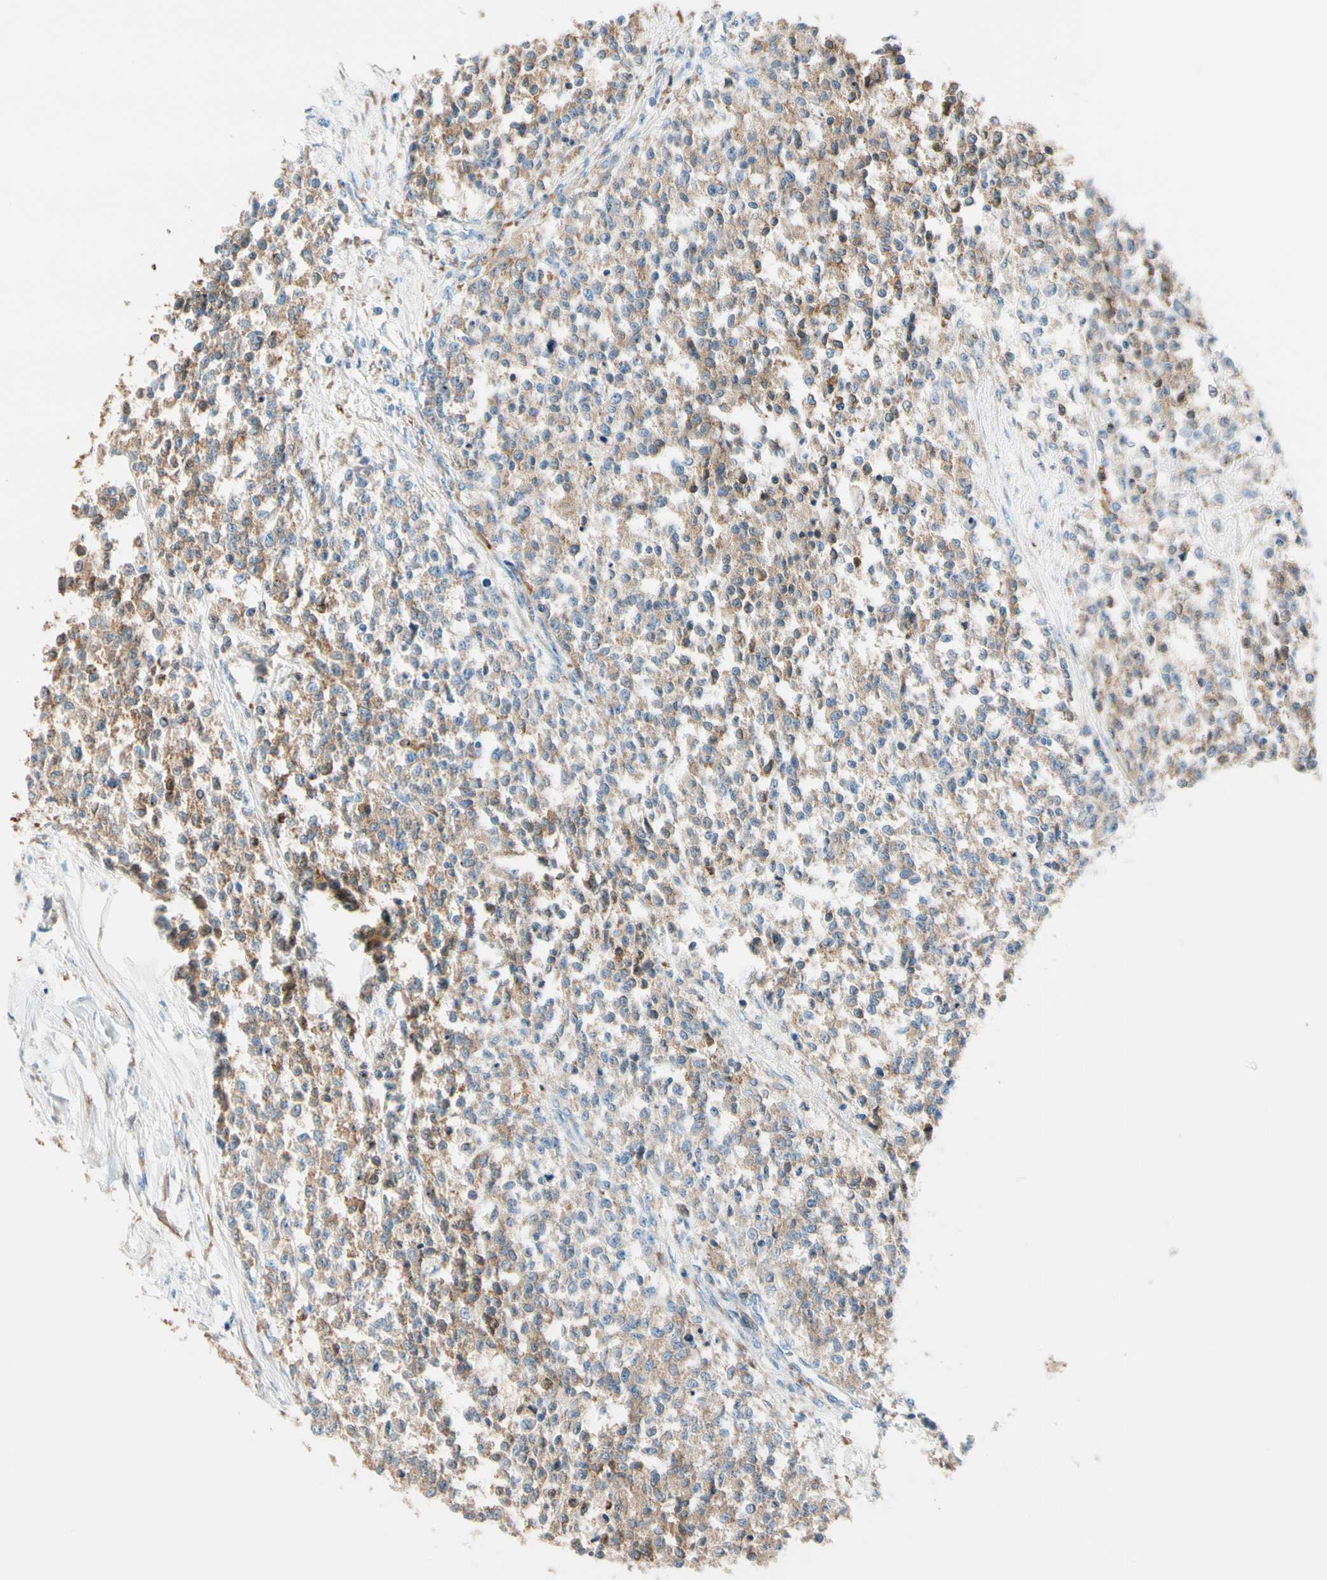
{"staining": {"intensity": "weak", "quantity": "25%-75%", "location": "cytoplasmic/membranous"}, "tissue": "testis cancer", "cell_type": "Tumor cells", "image_type": "cancer", "snomed": [{"axis": "morphology", "description": "Seminoma, NOS"}, {"axis": "topography", "description": "Testis"}], "caption": "This image demonstrates IHC staining of testis seminoma, with low weak cytoplasmic/membranous positivity in approximately 25%-75% of tumor cells.", "gene": "LRPAP1", "patient": {"sex": "male", "age": 59}}